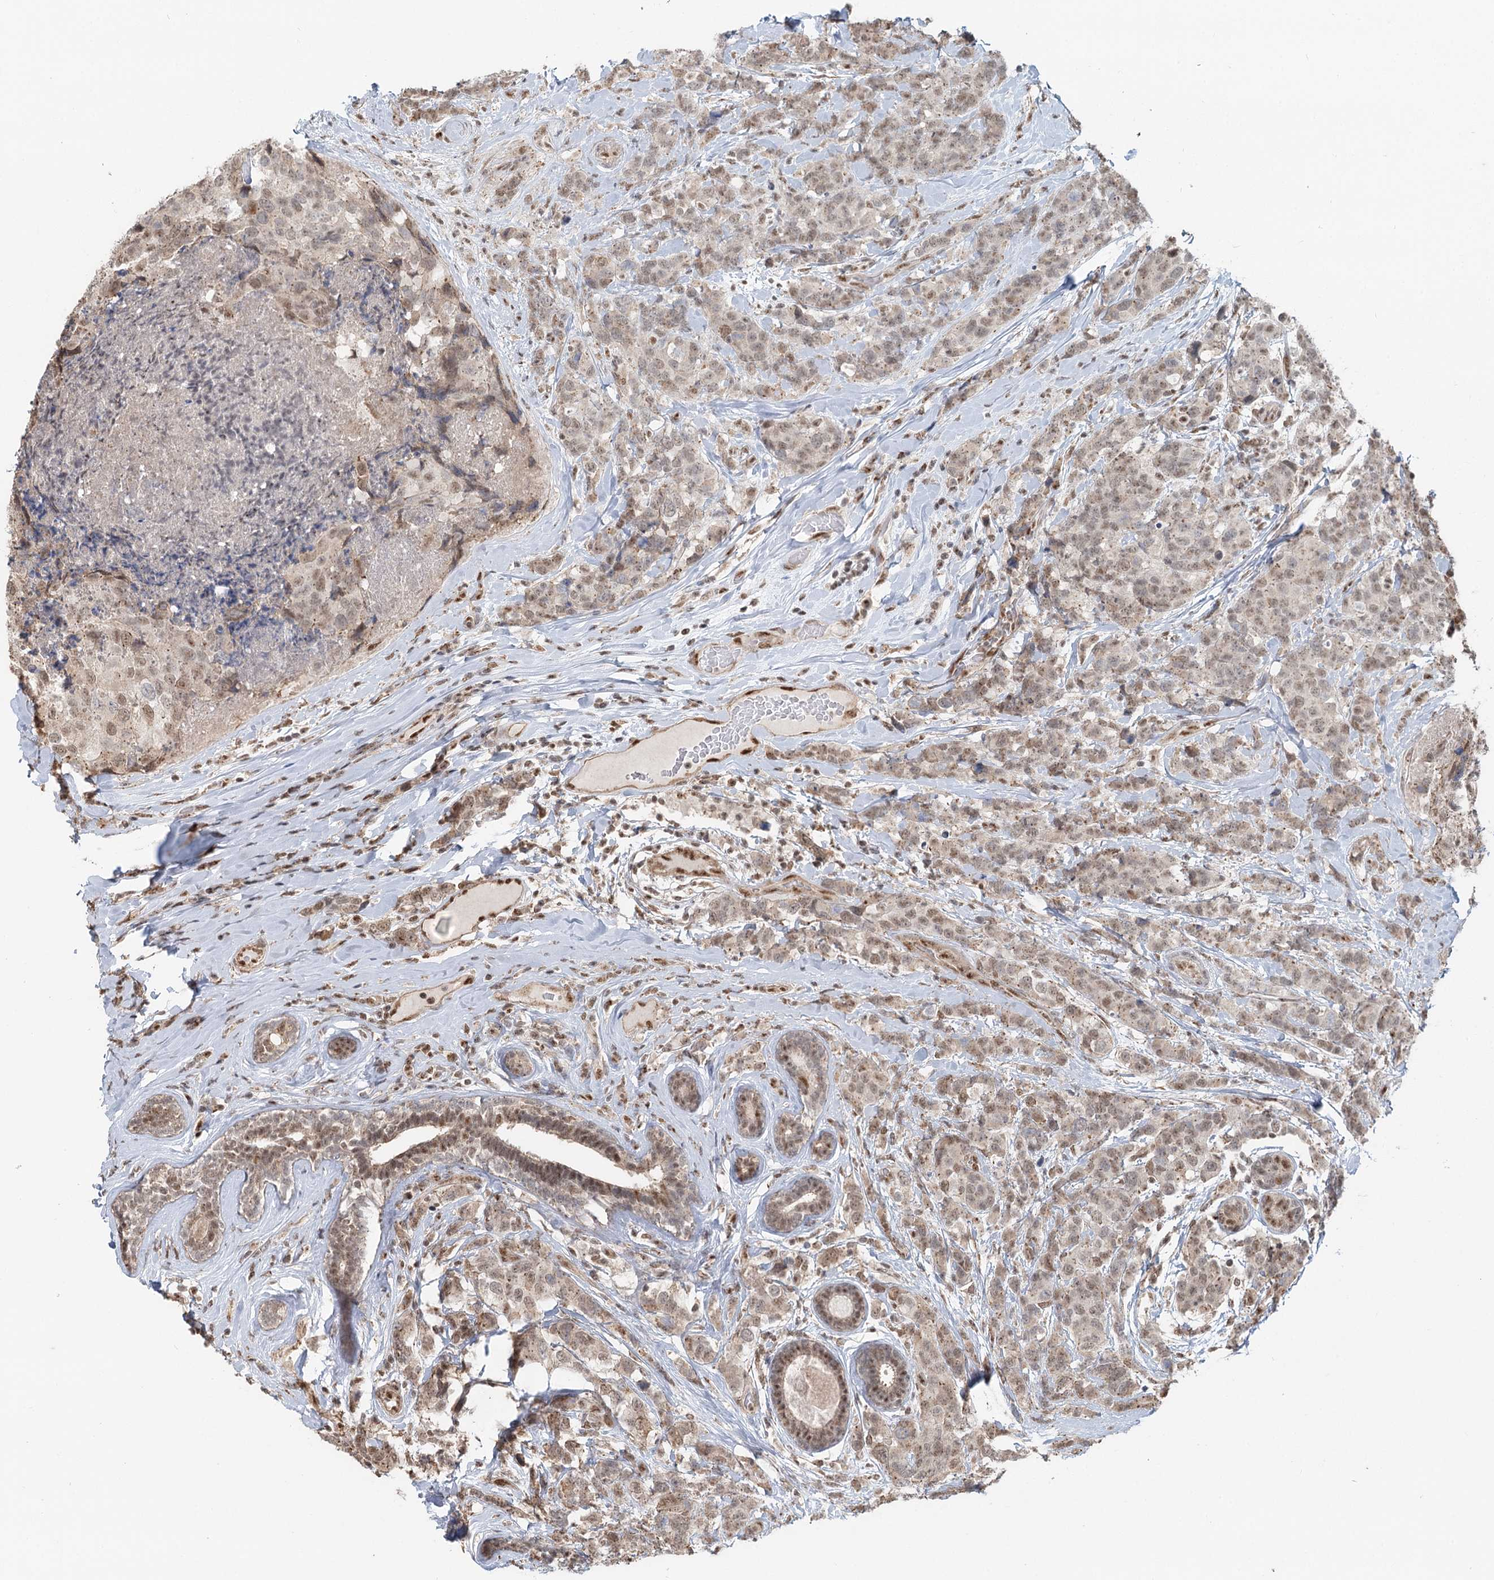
{"staining": {"intensity": "weak", "quantity": "<25%", "location": "nuclear"}, "tissue": "breast cancer", "cell_type": "Tumor cells", "image_type": "cancer", "snomed": [{"axis": "morphology", "description": "Lobular carcinoma"}, {"axis": "topography", "description": "Breast"}], "caption": "Human lobular carcinoma (breast) stained for a protein using immunohistochemistry (IHC) reveals no expression in tumor cells.", "gene": "GPALPP1", "patient": {"sex": "female", "age": 59}}